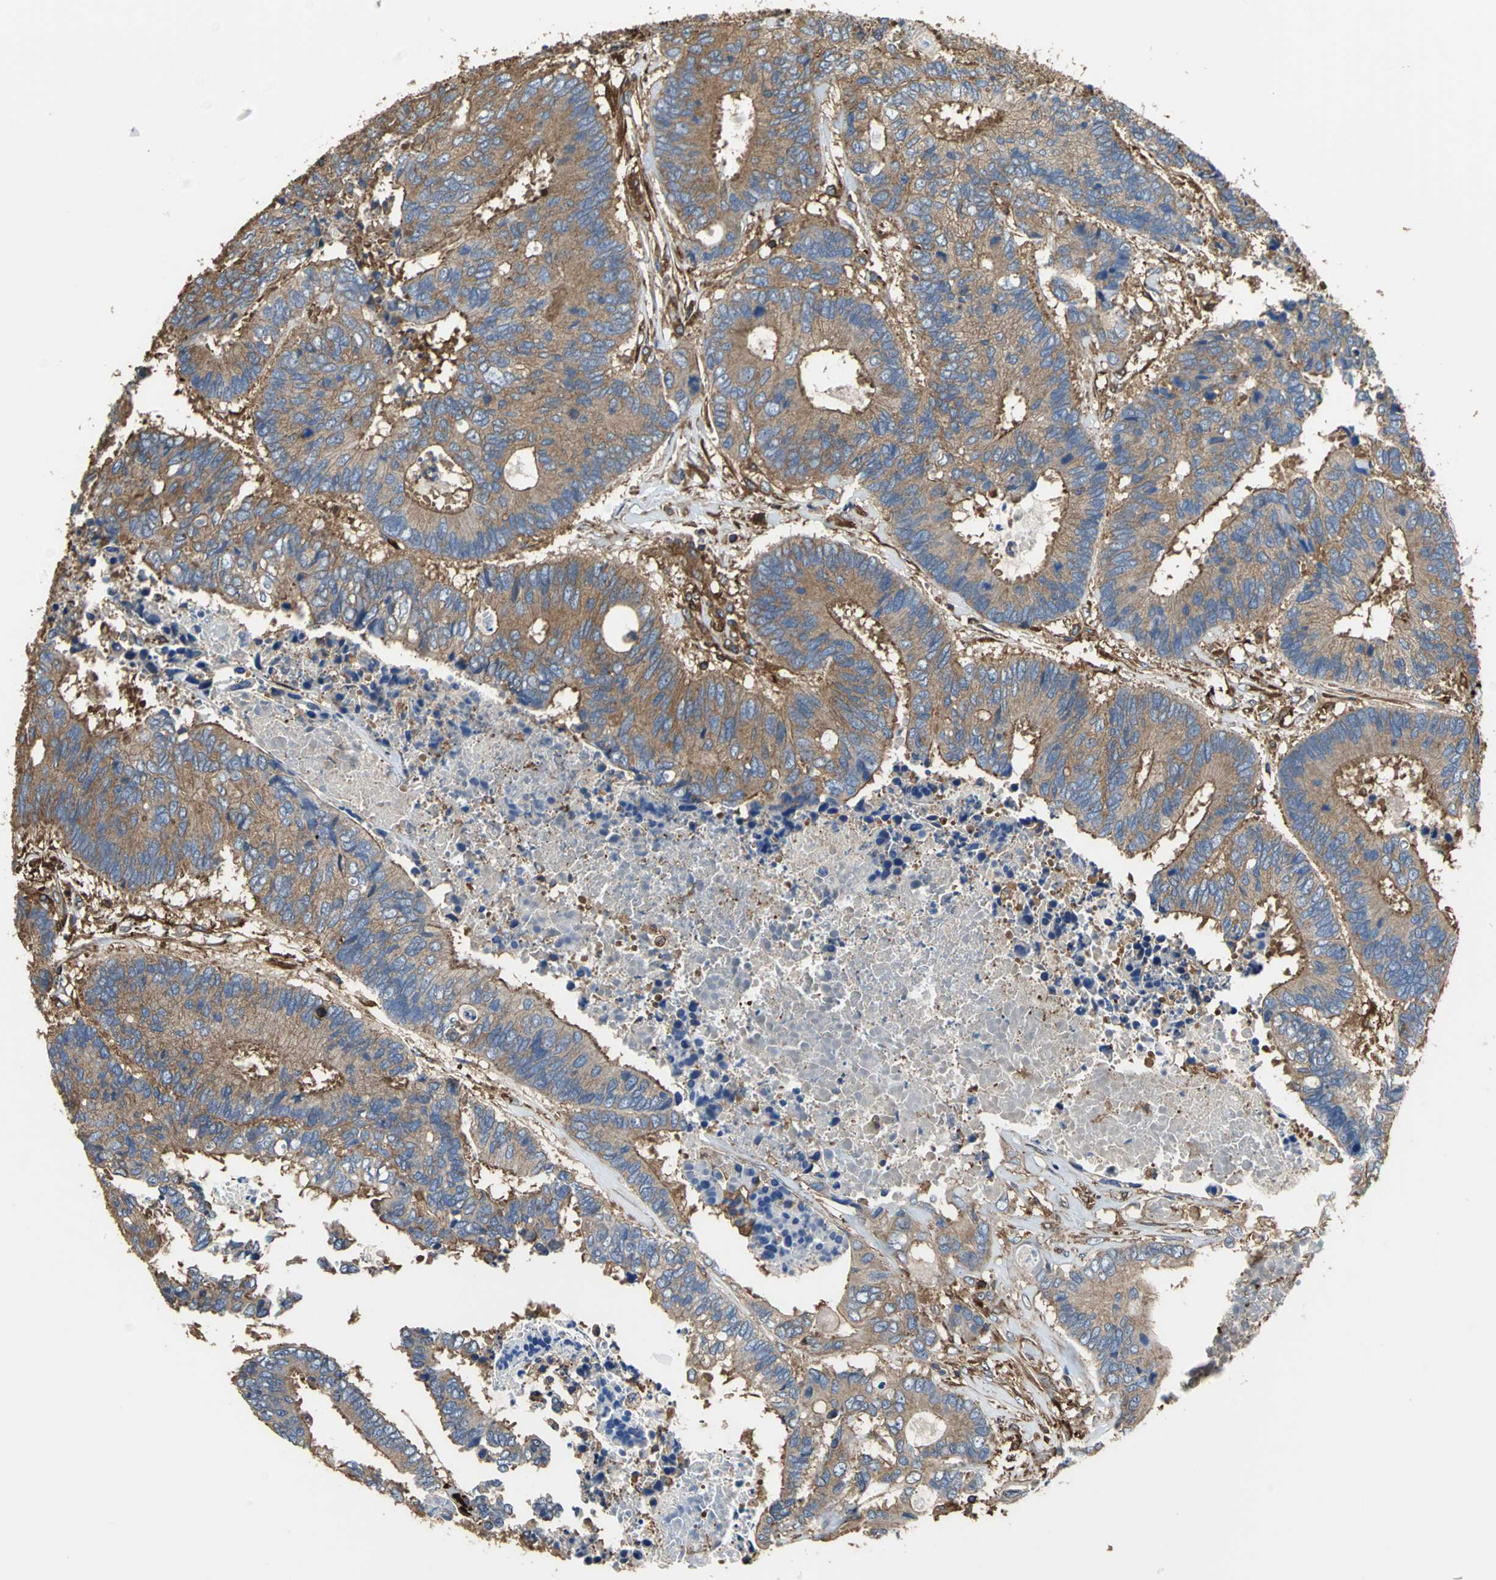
{"staining": {"intensity": "strong", "quantity": ">75%", "location": "cytoplasmic/membranous"}, "tissue": "colorectal cancer", "cell_type": "Tumor cells", "image_type": "cancer", "snomed": [{"axis": "morphology", "description": "Adenocarcinoma, NOS"}, {"axis": "topography", "description": "Rectum"}], "caption": "Human adenocarcinoma (colorectal) stained with a protein marker reveals strong staining in tumor cells.", "gene": "TLN1", "patient": {"sex": "male", "age": 55}}